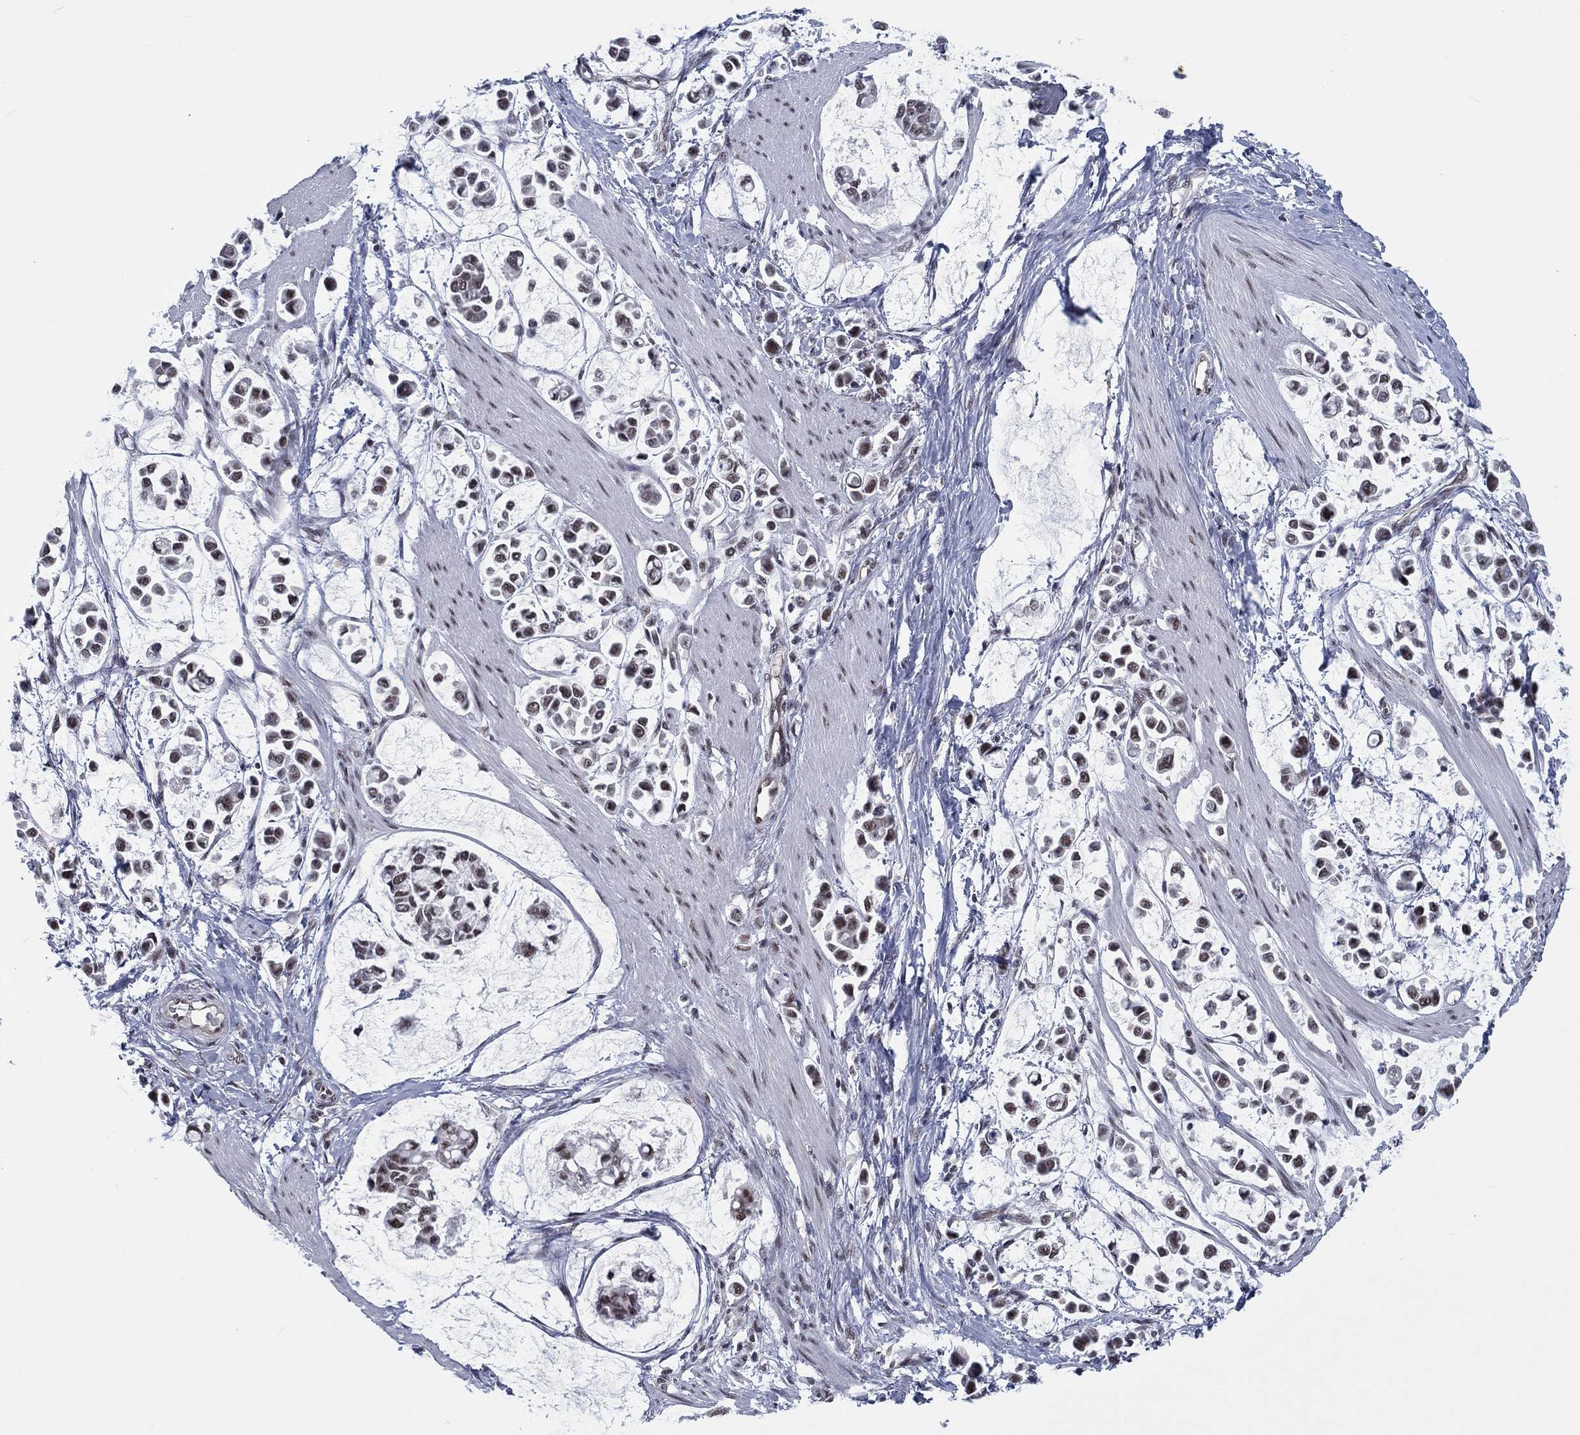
{"staining": {"intensity": "moderate", "quantity": "<25%", "location": "nuclear"}, "tissue": "stomach cancer", "cell_type": "Tumor cells", "image_type": "cancer", "snomed": [{"axis": "morphology", "description": "Adenocarcinoma, NOS"}, {"axis": "topography", "description": "Stomach"}], "caption": "A brown stain labels moderate nuclear positivity of a protein in human stomach adenocarcinoma tumor cells.", "gene": "FYTTD1", "patient": {"sex": "male", "age": 82}}